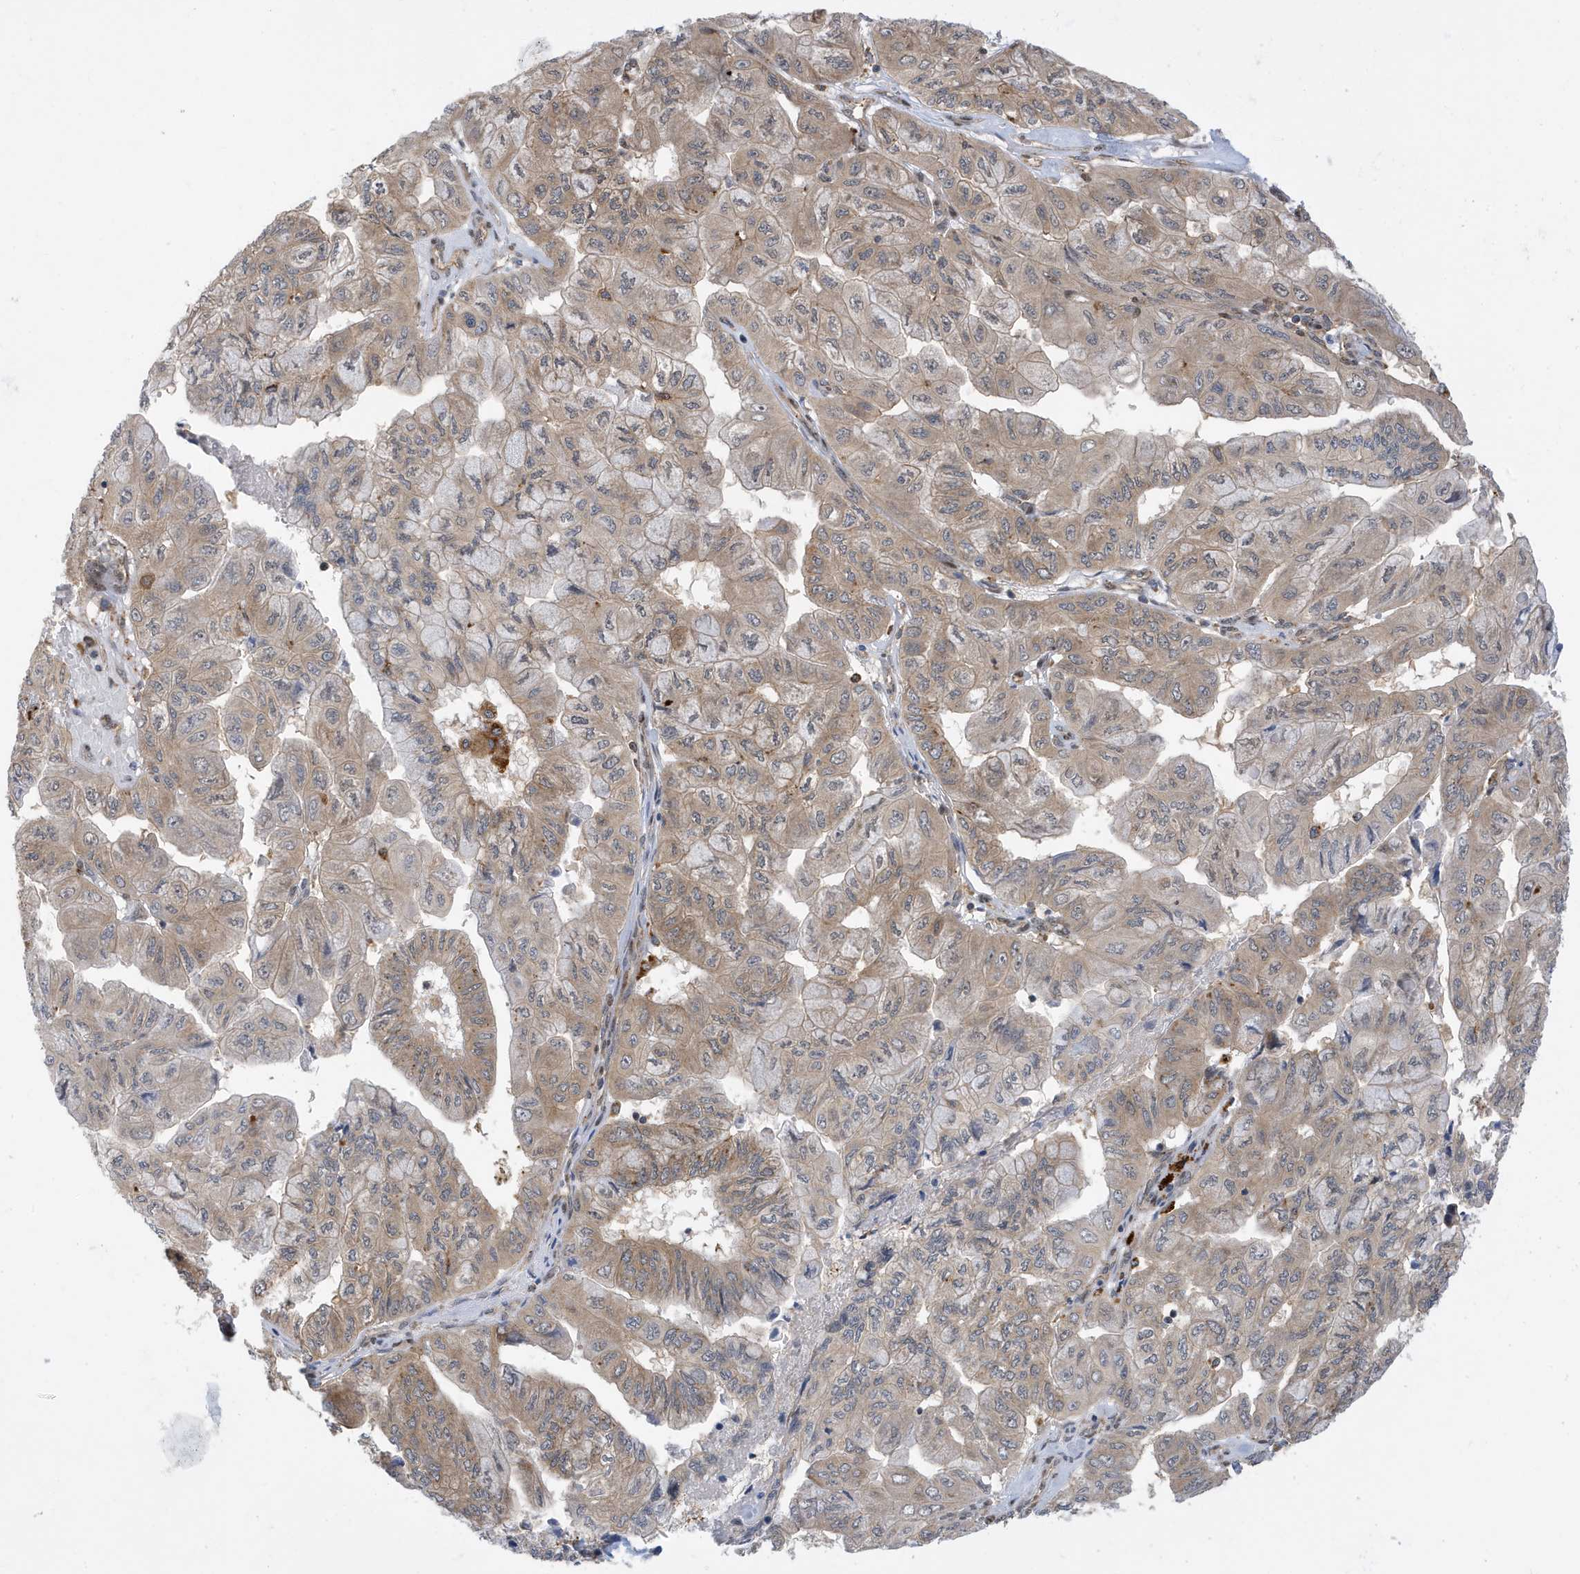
{"staining": {"intensity": "weak", "quantity": ">75%", "location": "cytoplasmic/membranous"}, "tissue": "pancreatic cancer", "cell_type": "Tumor cells", "image_type": "cancer", "snomed": [{"axis": "morphology", "description": "Adenocarcinoma, NOS"}, {"axis": "topography", "description": "Pancreas"}], "caption": "IHC micrograph of pancreatic adenocarcinoma stained for a protein (brown), which reveals low levels of weak cytoplasmic/membranous expression in about >75% of tumor cells.", "gene": "ZNF507", "patient": {"sex": "male", "age": 51}}